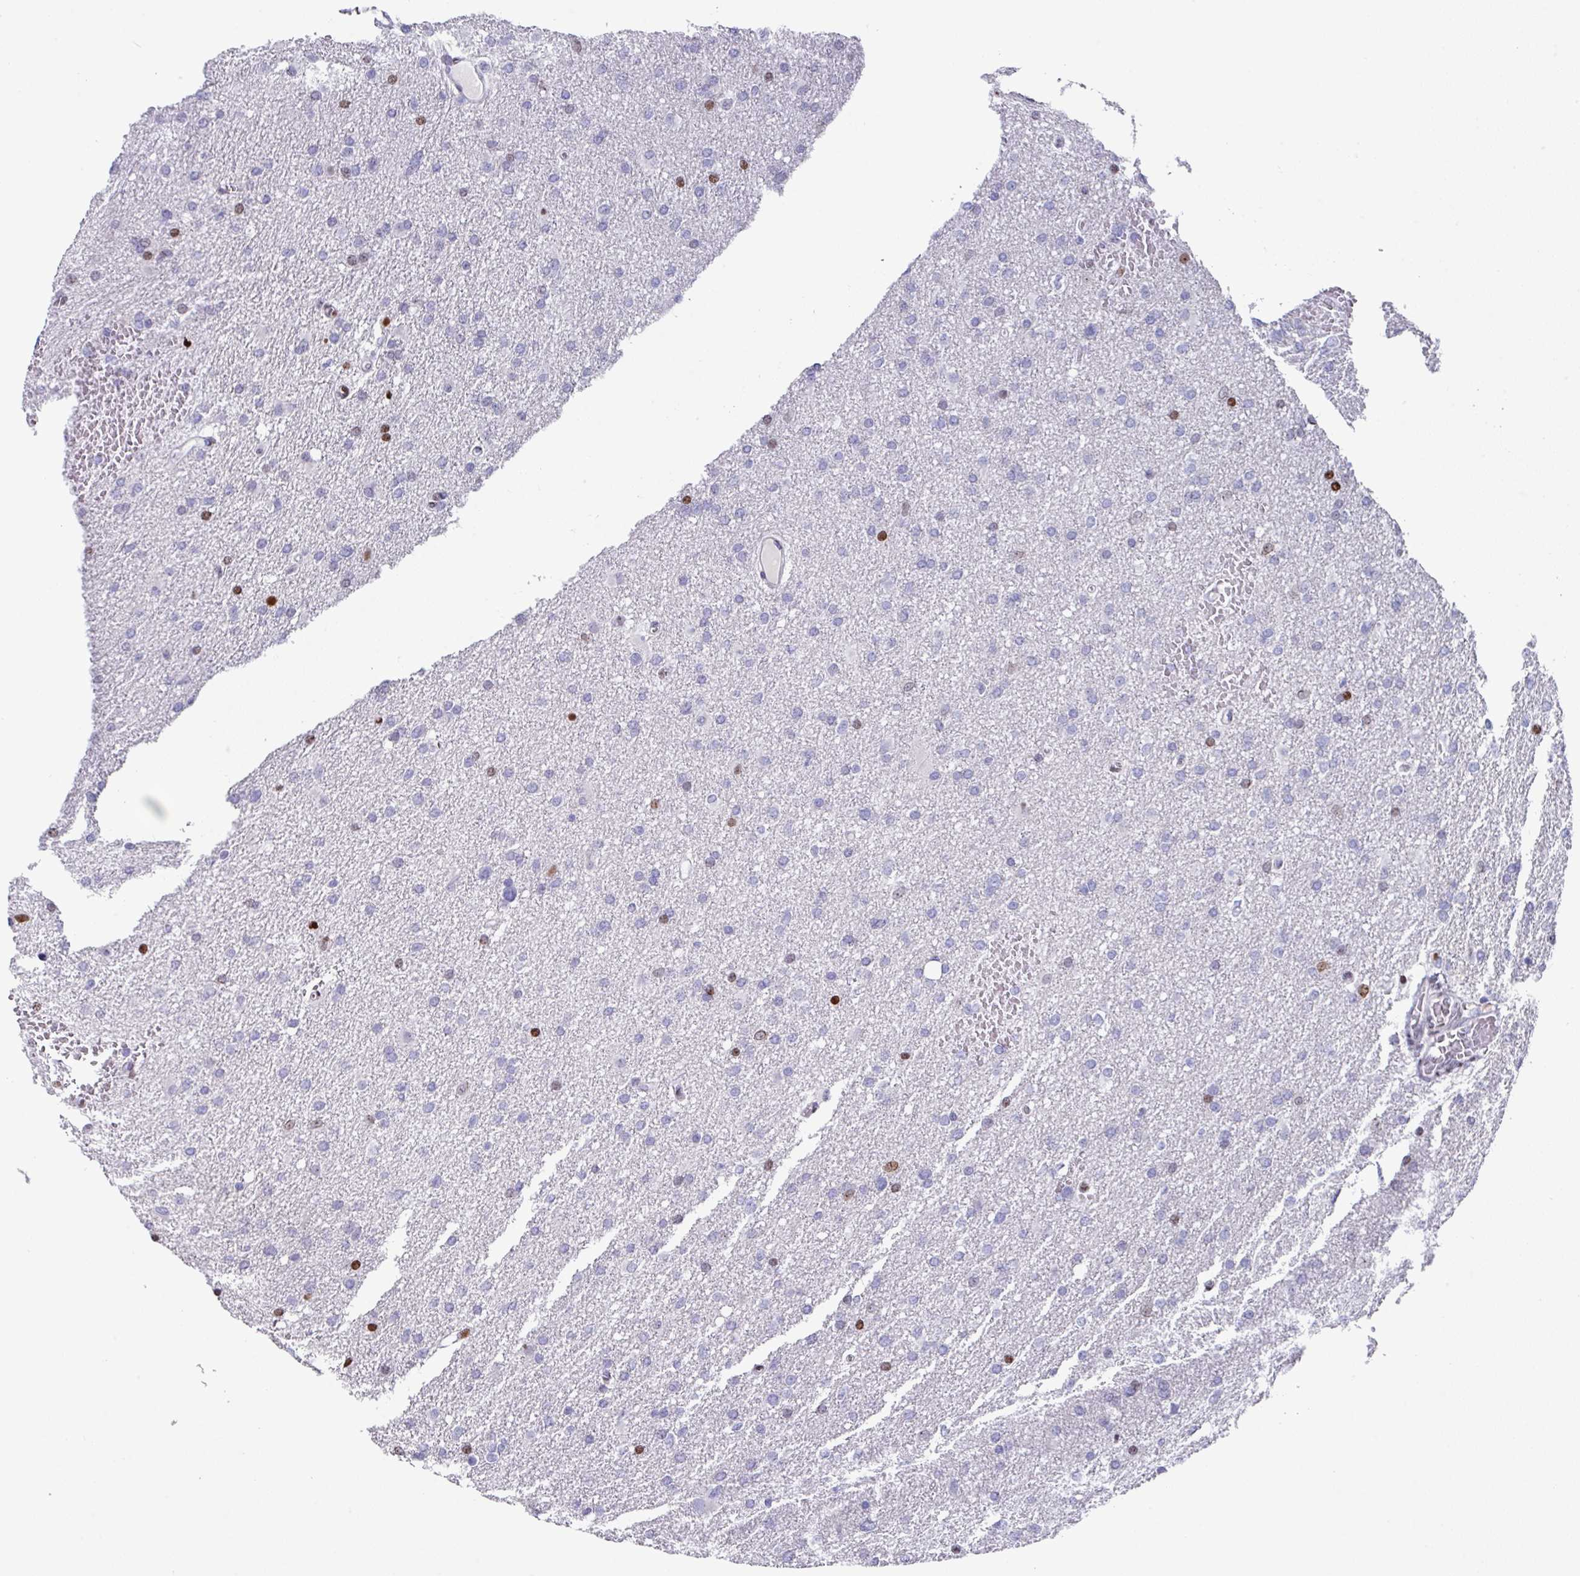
{"staining": {"intensity": "moderate", "quantity": "<25%", "location": "nuclear"}, "tissue": "glioma", "cell_type": "Tumor cells", "image_type": "cancer", "snomed": [{"axis": "morphology", "description": "Glioma, malignant, High grade"}, {"axis": "topography", "description": "Cerebral cortex"}], "caption": "There is low levels of moderate nuclear staining in tumor cells of glioma, as demonstrated by immunohistochemical staining (brown color).", "gene": "TCF3", "patient": {"sex": "female", "age": 36}}